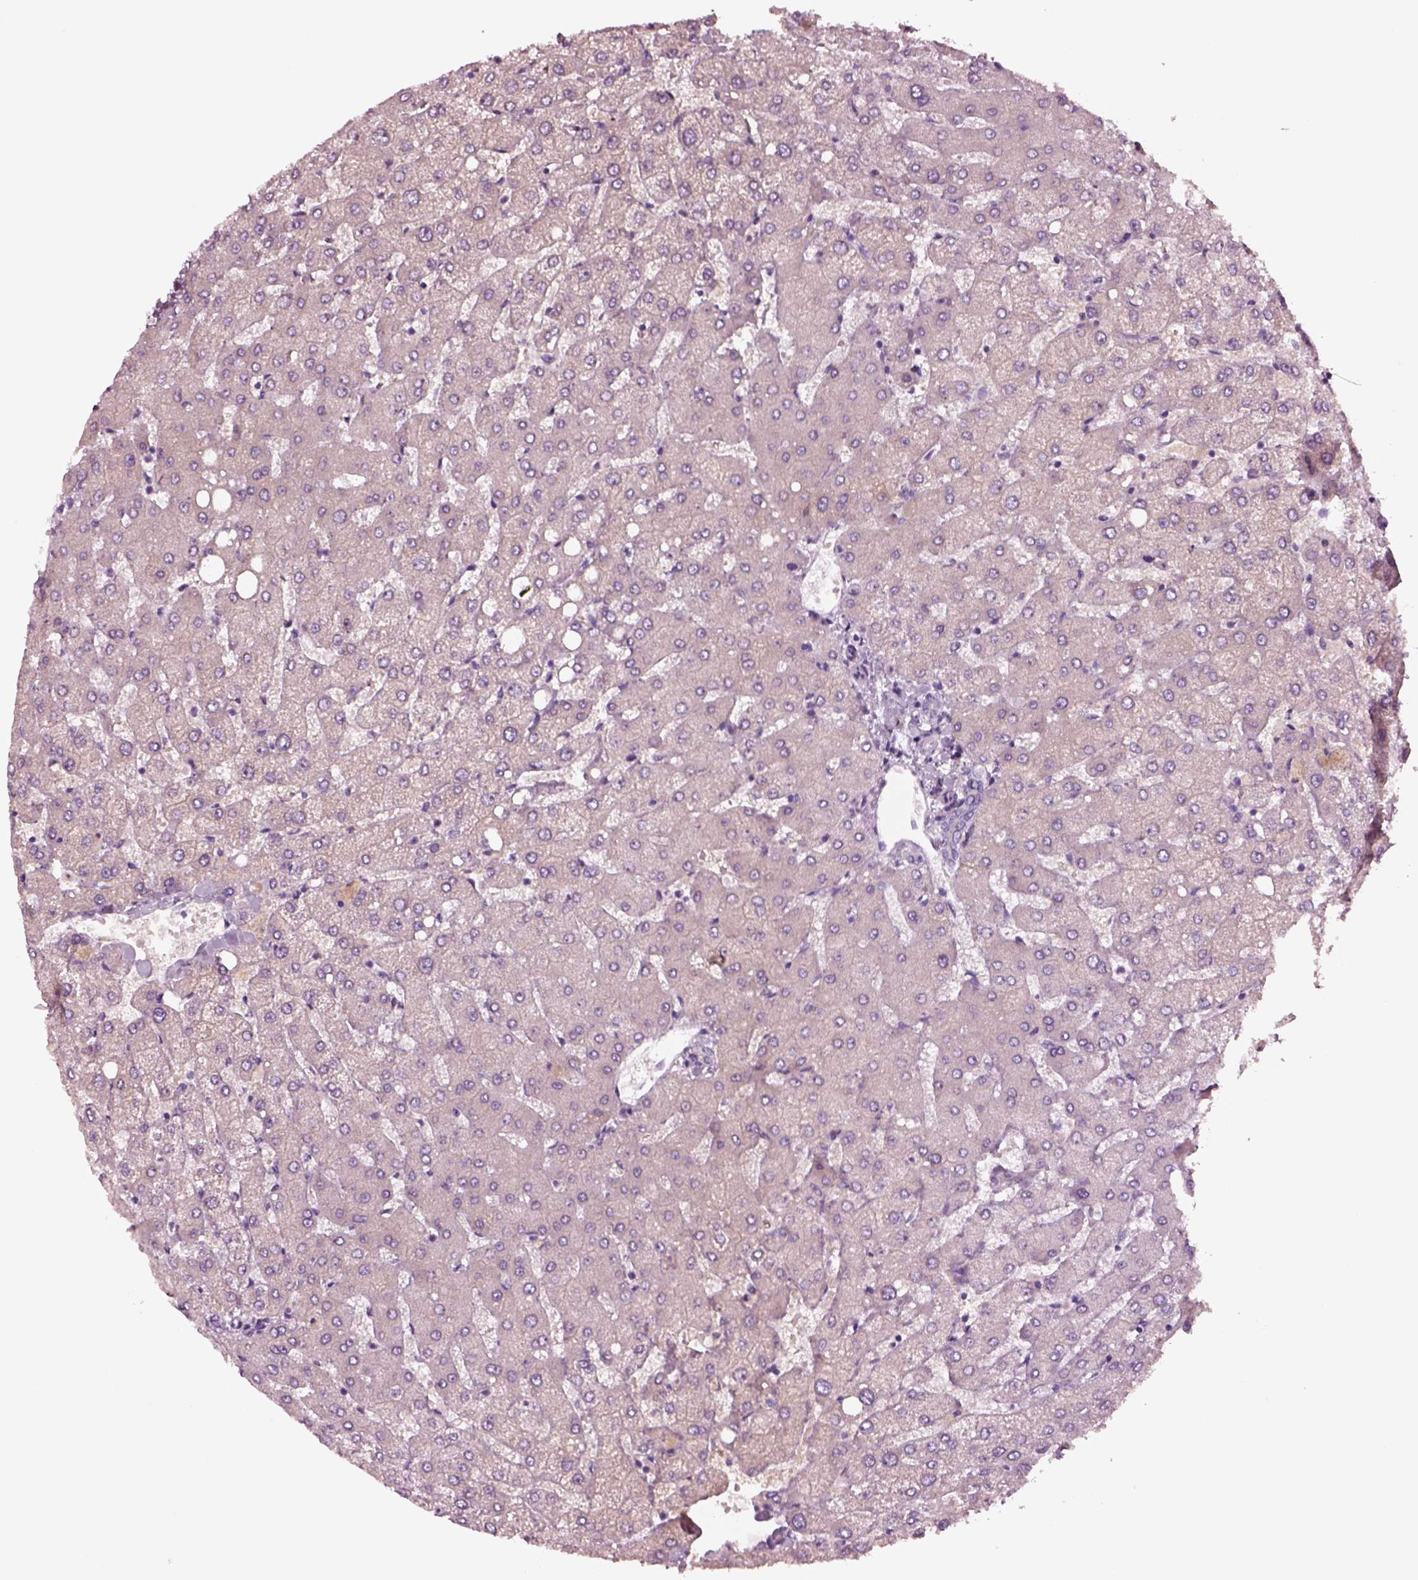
{"staining": {"intensity": "negative", "quantity": "none", "location": "none"}, "tissue": "liver", "cell_type": "Cholangiocytes", "image_type": "normal", "snomed": [{"axis": "morphology", "description": "Normal tissue, NOS"}, {"axis": "topography", "description": "Liver"}], "caption": "Liver stained for a protein using IHC displays no positivity cholangiocytes.", "gene": "NMRK2", "patient": {"sex": "female", "age": 54}}